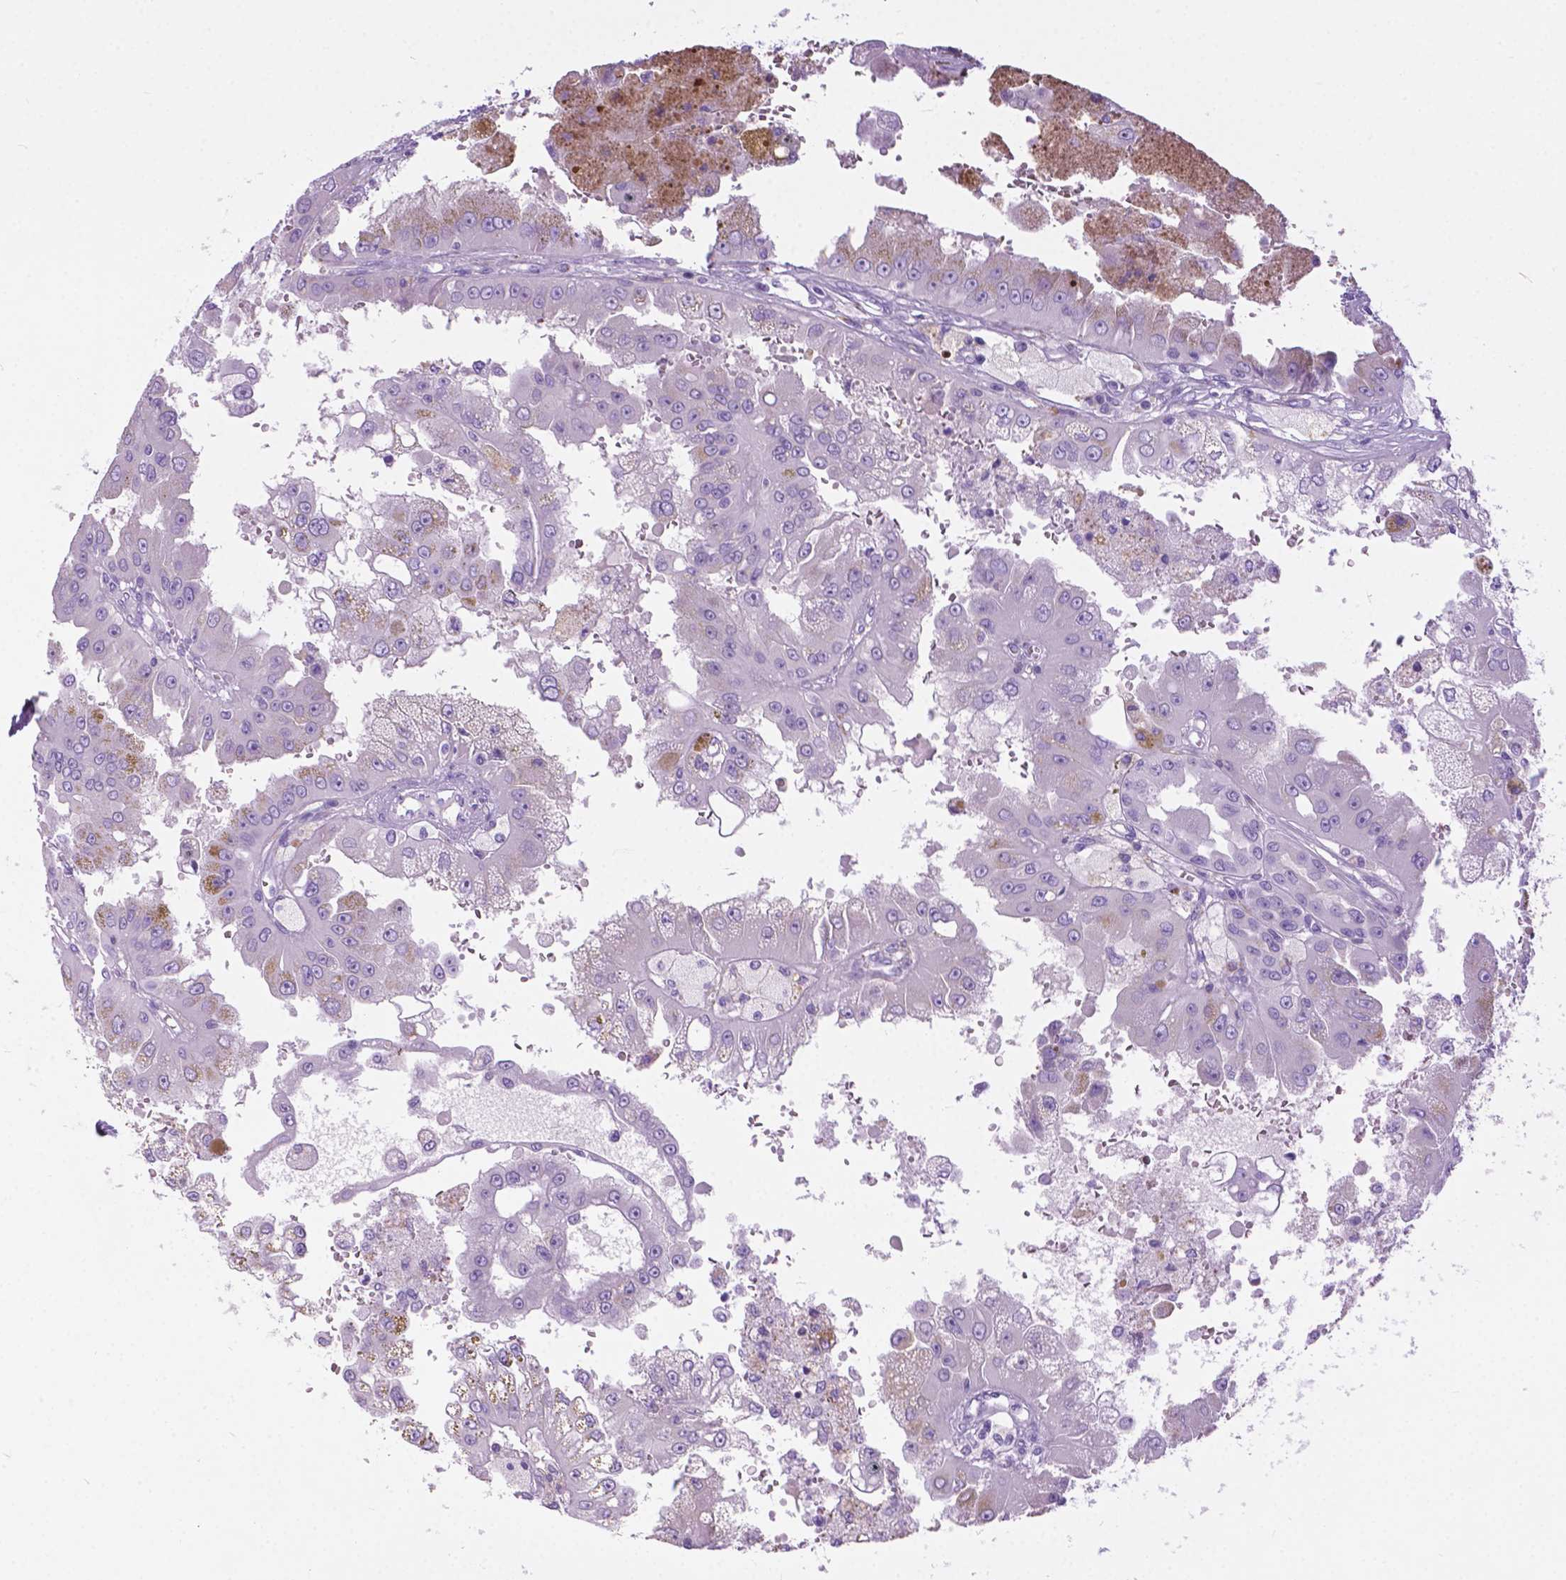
{"staining": {"intensity": "negative", "quantity": "none", "location": "none"}, "tissue": "renal cancer", "cell_type": "Tumor cells", "image_type": "cancer", "snomed": [{"axis": "morphology", "description": "Adenocarcinoma, NOS"}, {"axis": "topography", "description": "Kidney"}], "caption": "A photomicrograph of adenocarcinoma (renal) stained for a protein exhibits no brown staining in tumor cells. The staining was performed using DAB (3,3'-diaminobenzidine) to visualize the protein expression in brown, while the nuclei were stained in blue with hematoxylin (Magnification: 20x).", "gene": "ARMS2", "patient": {"sex": "male", "age": 58}}